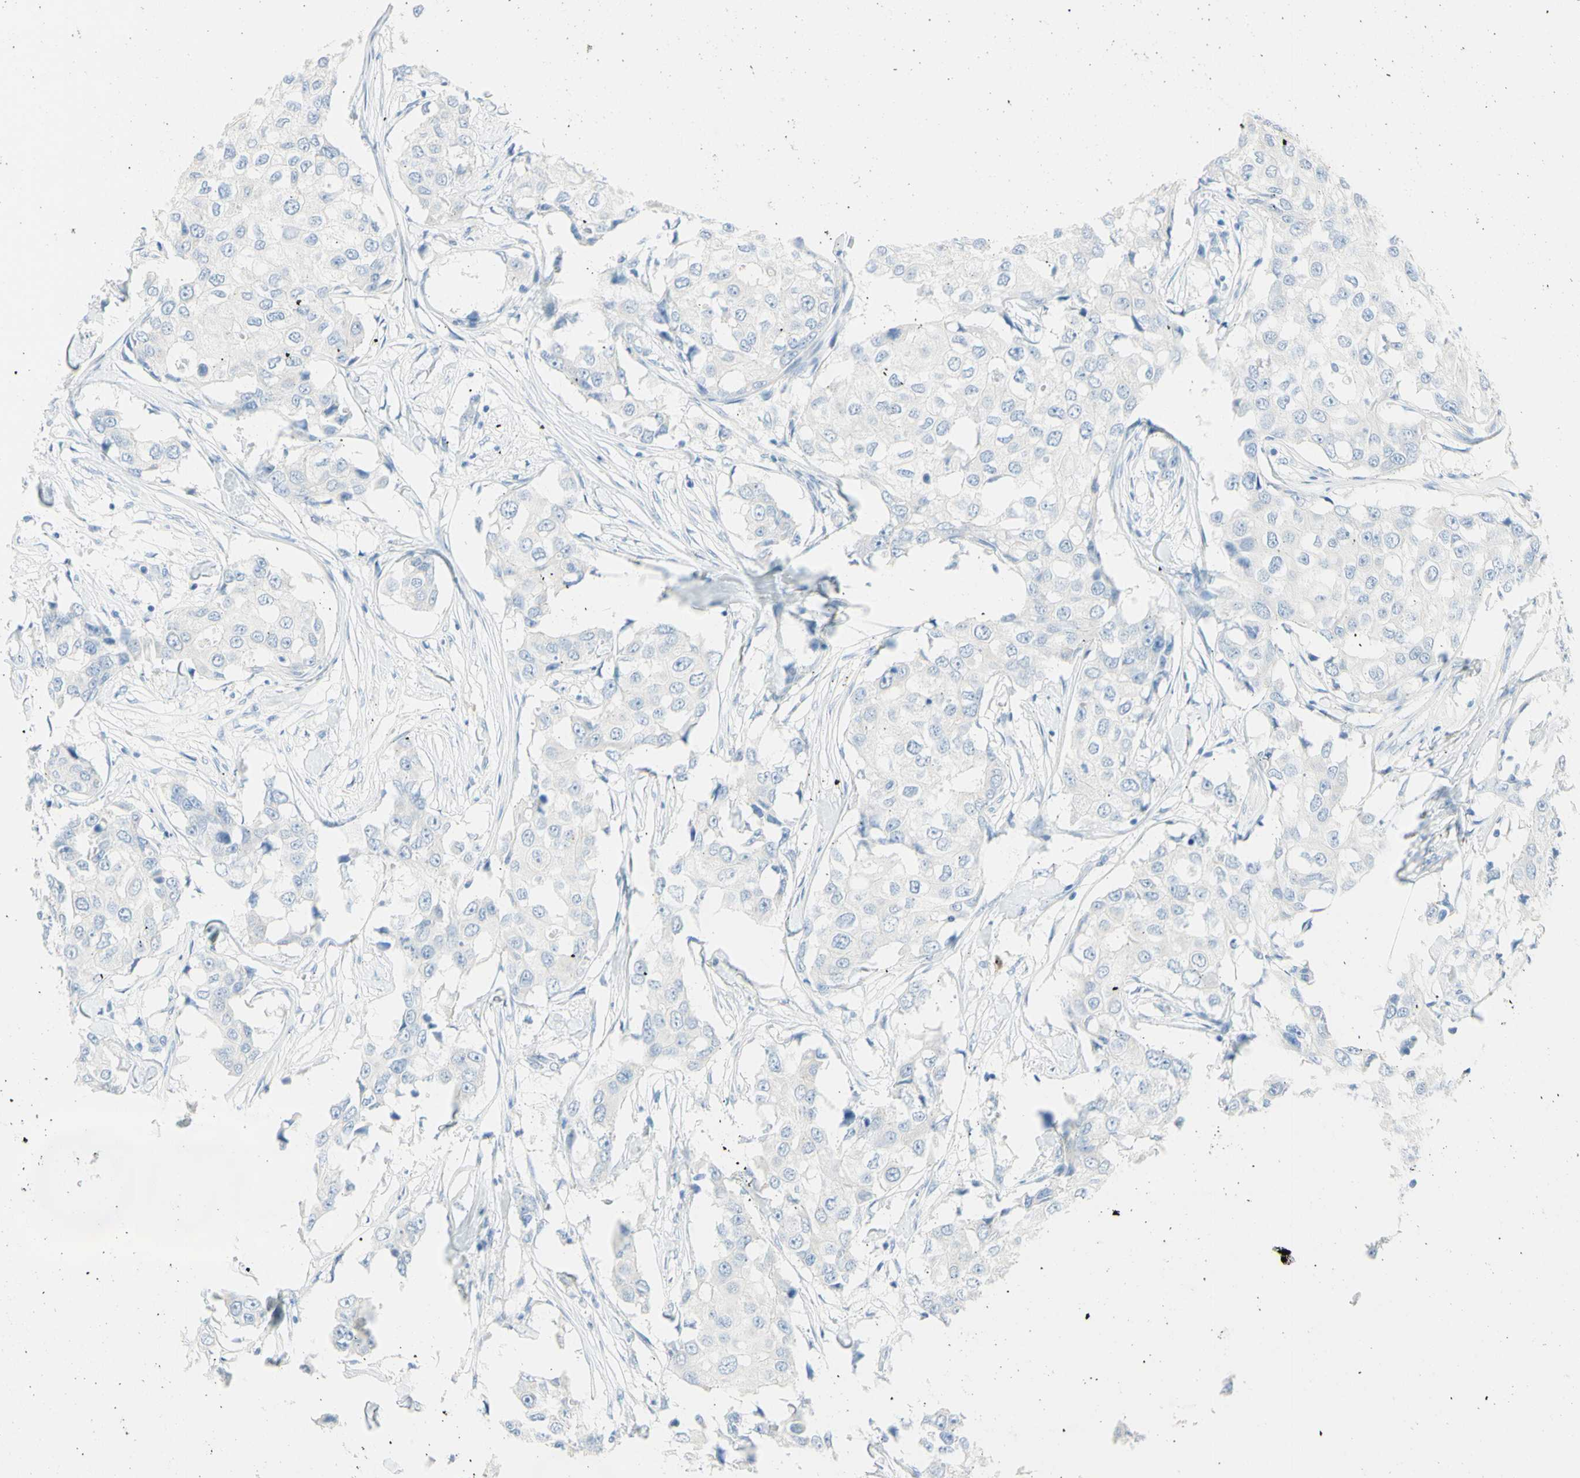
{"staining": {"intensity": "negative", "quantity": "none", "location": "none"}, "tissue": "breast cancer", "cell_type": "Tumor cells", "image_type": "cancer", "snomed": [{"axis": "morphology", "description": "Duct carcinoma"}, {"axis": "topography", "description": "Breast"}], "caption": "This is an IHC photomicrograph of human breast cancer (infiltrating ductal carcinoma). There is no expression in tumor cells.", "gene": "IL6ST", "patient": {"sex": "female", "age": 27}}